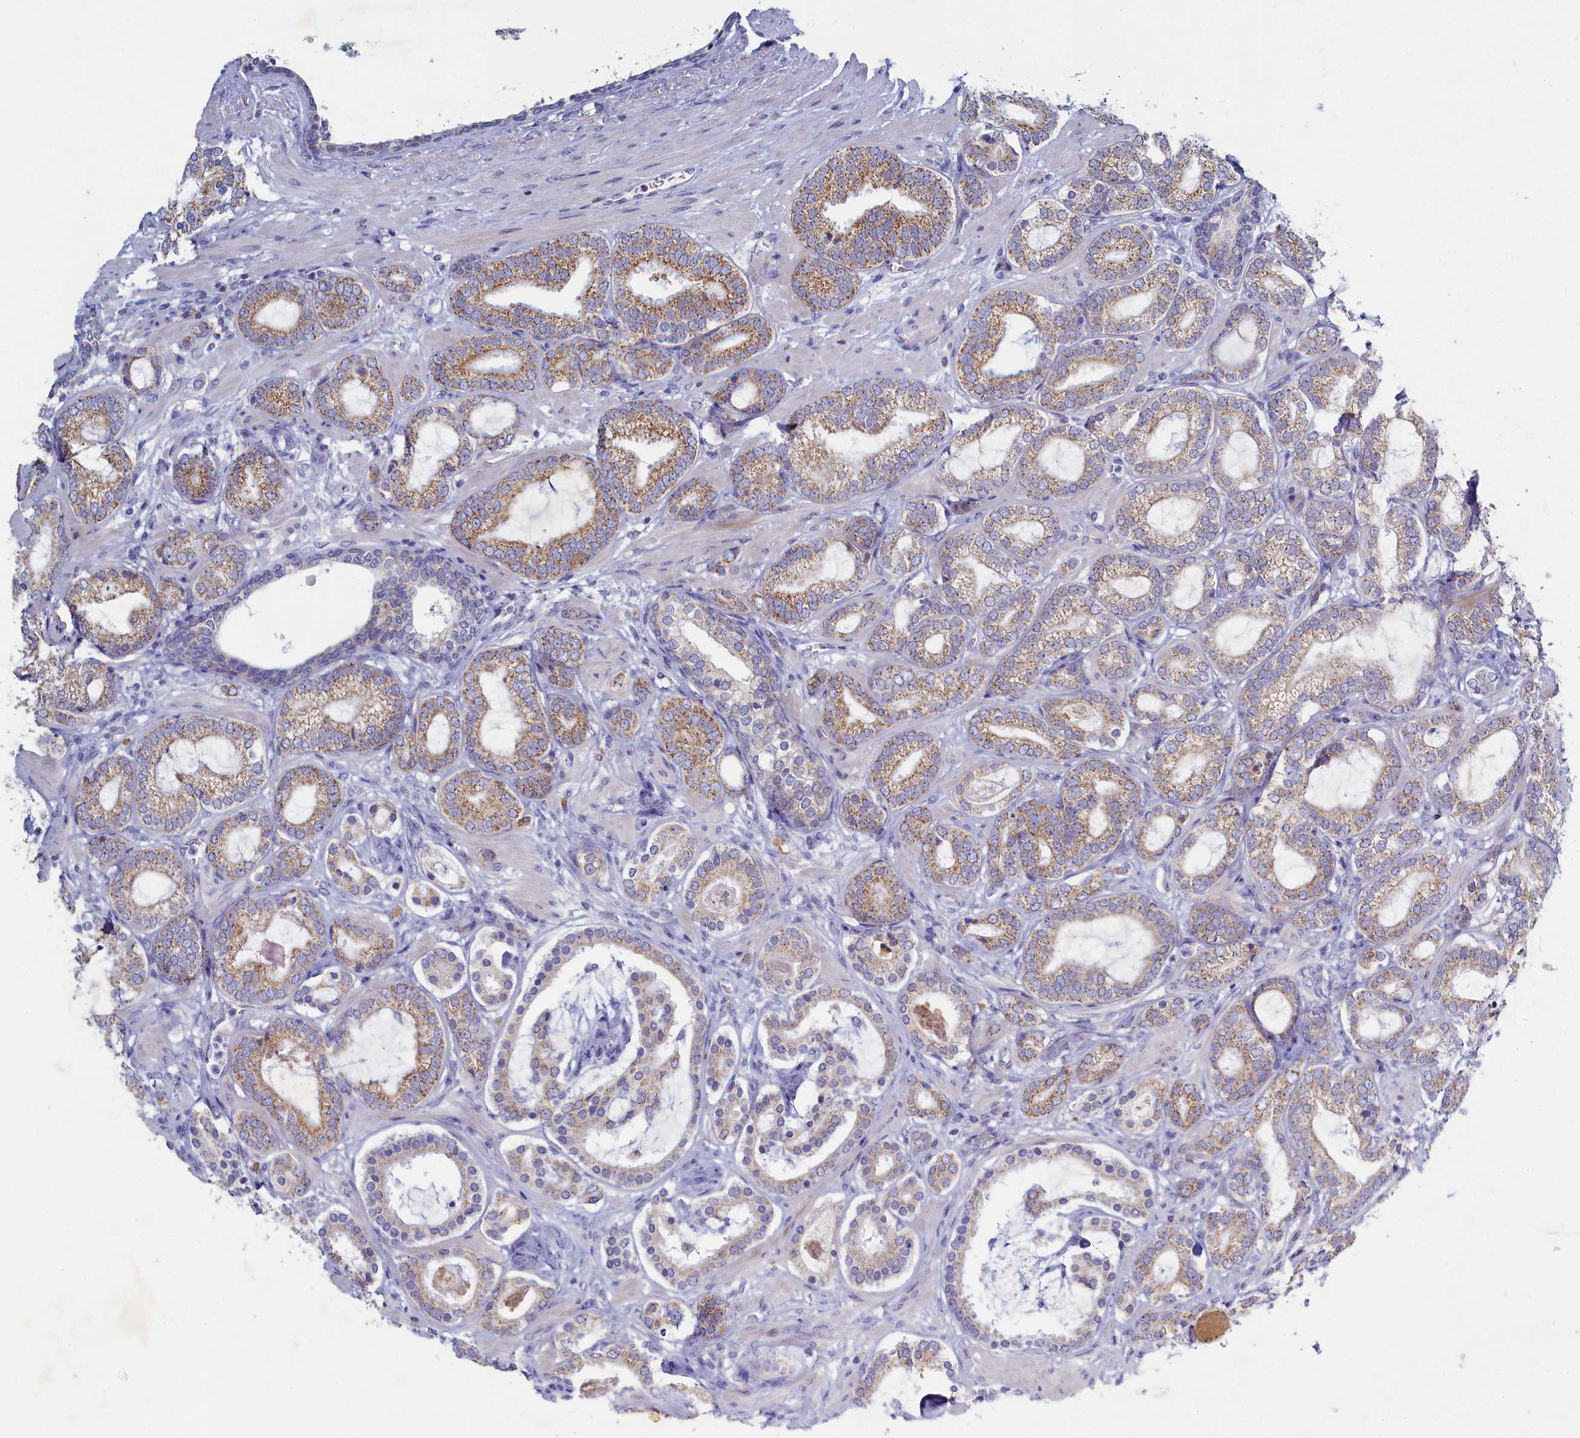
{"staining": {"intensity": "moderate", "quantity": ">75%", "location": "cytoplasmic/membranous"}, "tissue": "prostate cancer", "cell_type": "Tumor cells", "image_type": "cancer", "snomed": [{"axis": "morphology", "description": "Adenocarcinoma, High grade"}, {"axis": "topography", "description": "Prostate"}], "caption": "DAB immunohistochemical staining of human prostate cancer (high-grade adenocarcinoma) demonstrates moderate cytoplasmic/membranous protein positivity in about >75% of tumor cells. The staining was performed using DAB to visualize the protein expression in brown, while the nuclei were stained in blue with hematoxylin (Magnification: 20x).", "gene": "OCIAD2", "patient": {"sex": "male", "age": 60}}